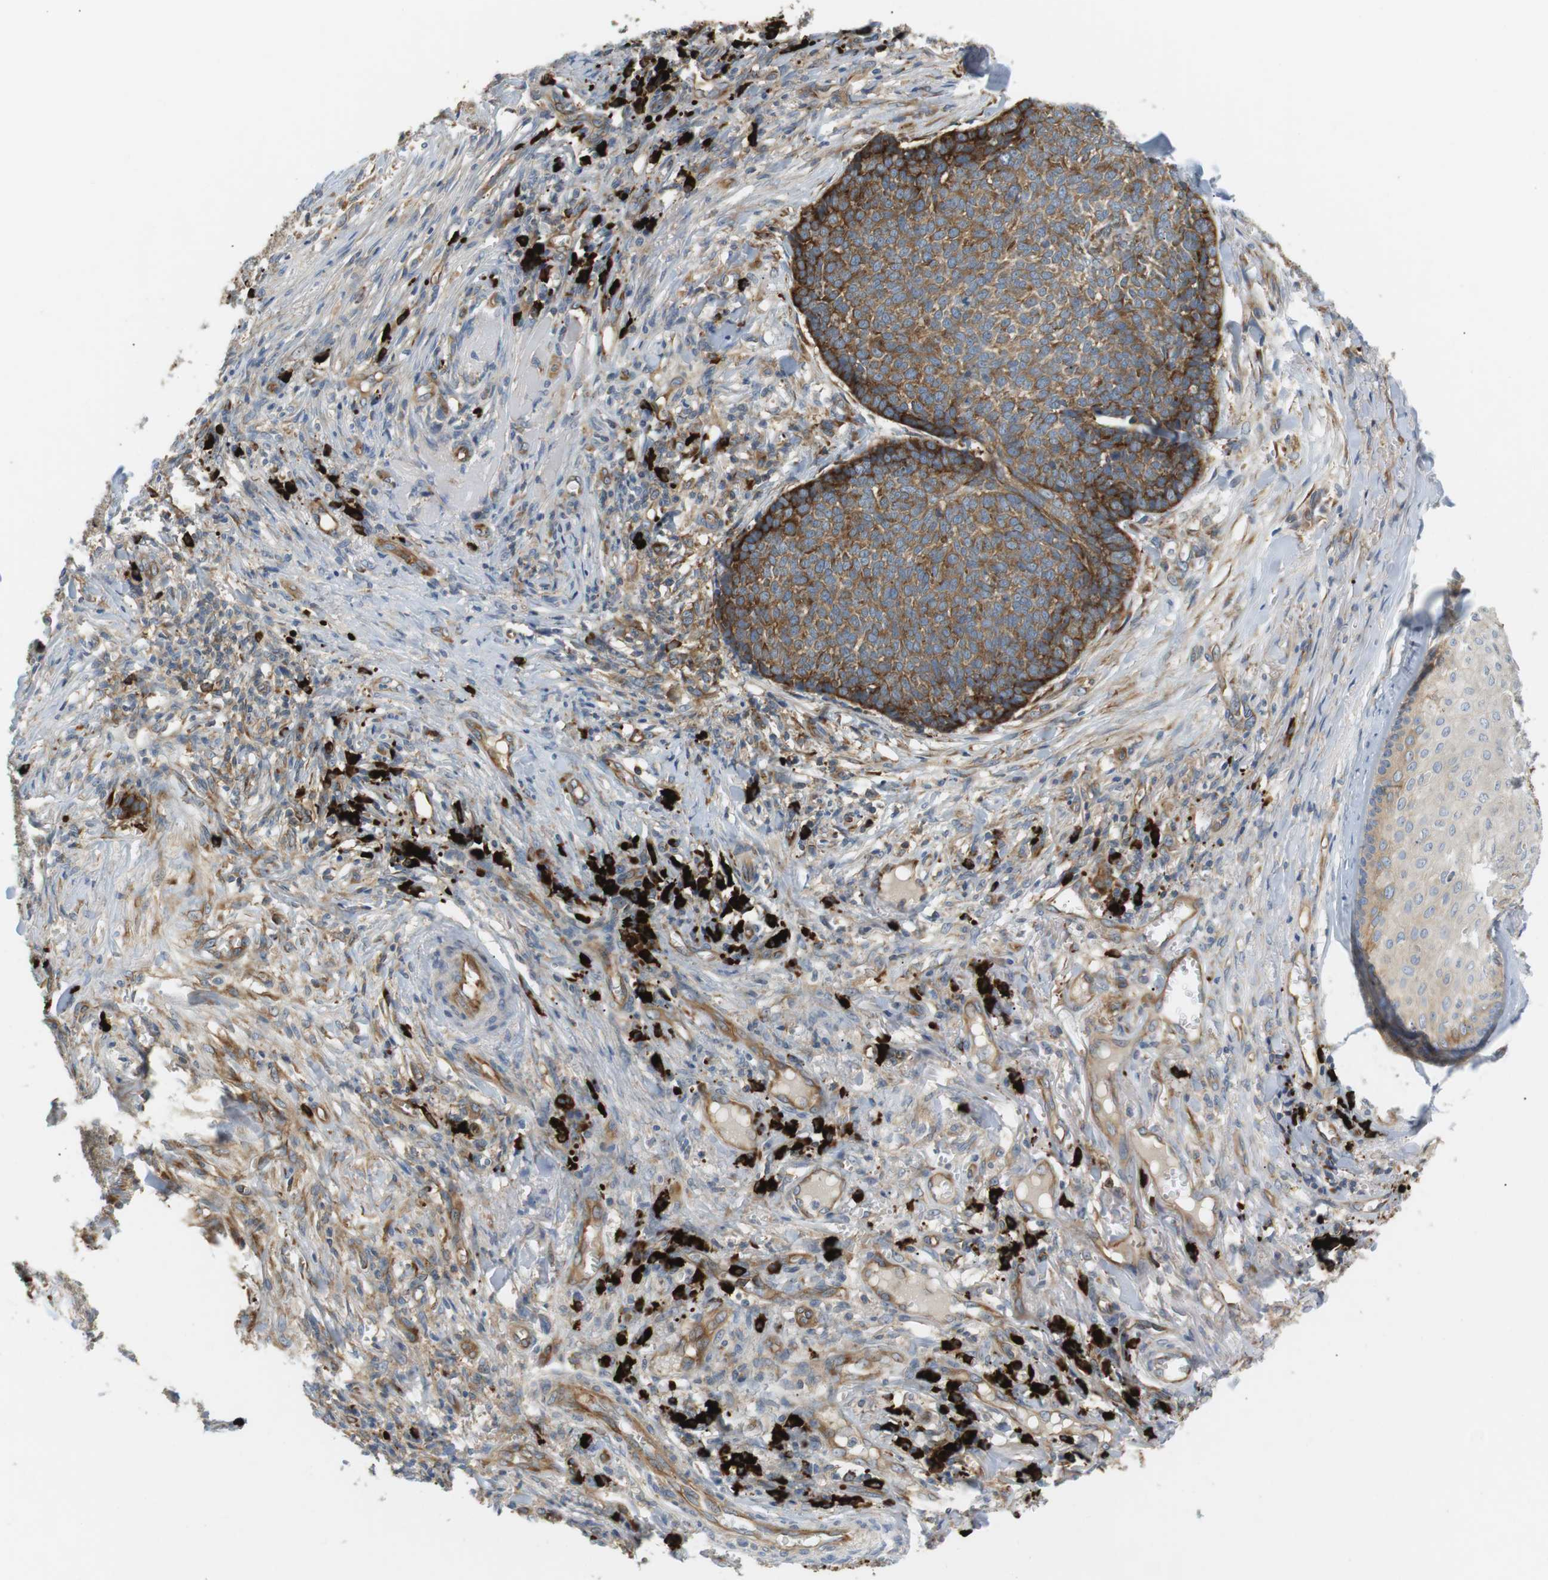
{"staining": {"intensity": "strong", "quantity": ">75%", "location": "cytoplasmic/membranous"}, "tissue": "skin cancer", "cell_type": "Tumor cells", "image_type": "cancer", "snomed": [{"axis": "morphology", "description": "Basal cell carcinoma"}, {"axis": "topography", "description": "Skin"}], "caption": "DAB immunohistochemical staining of skin cancer shows strong cytoplasmic/membranous protein staining in approximately >75% of tumor cells.", "gene": "TMEM200A", "patient": {"sex": "male", "age": 84}}